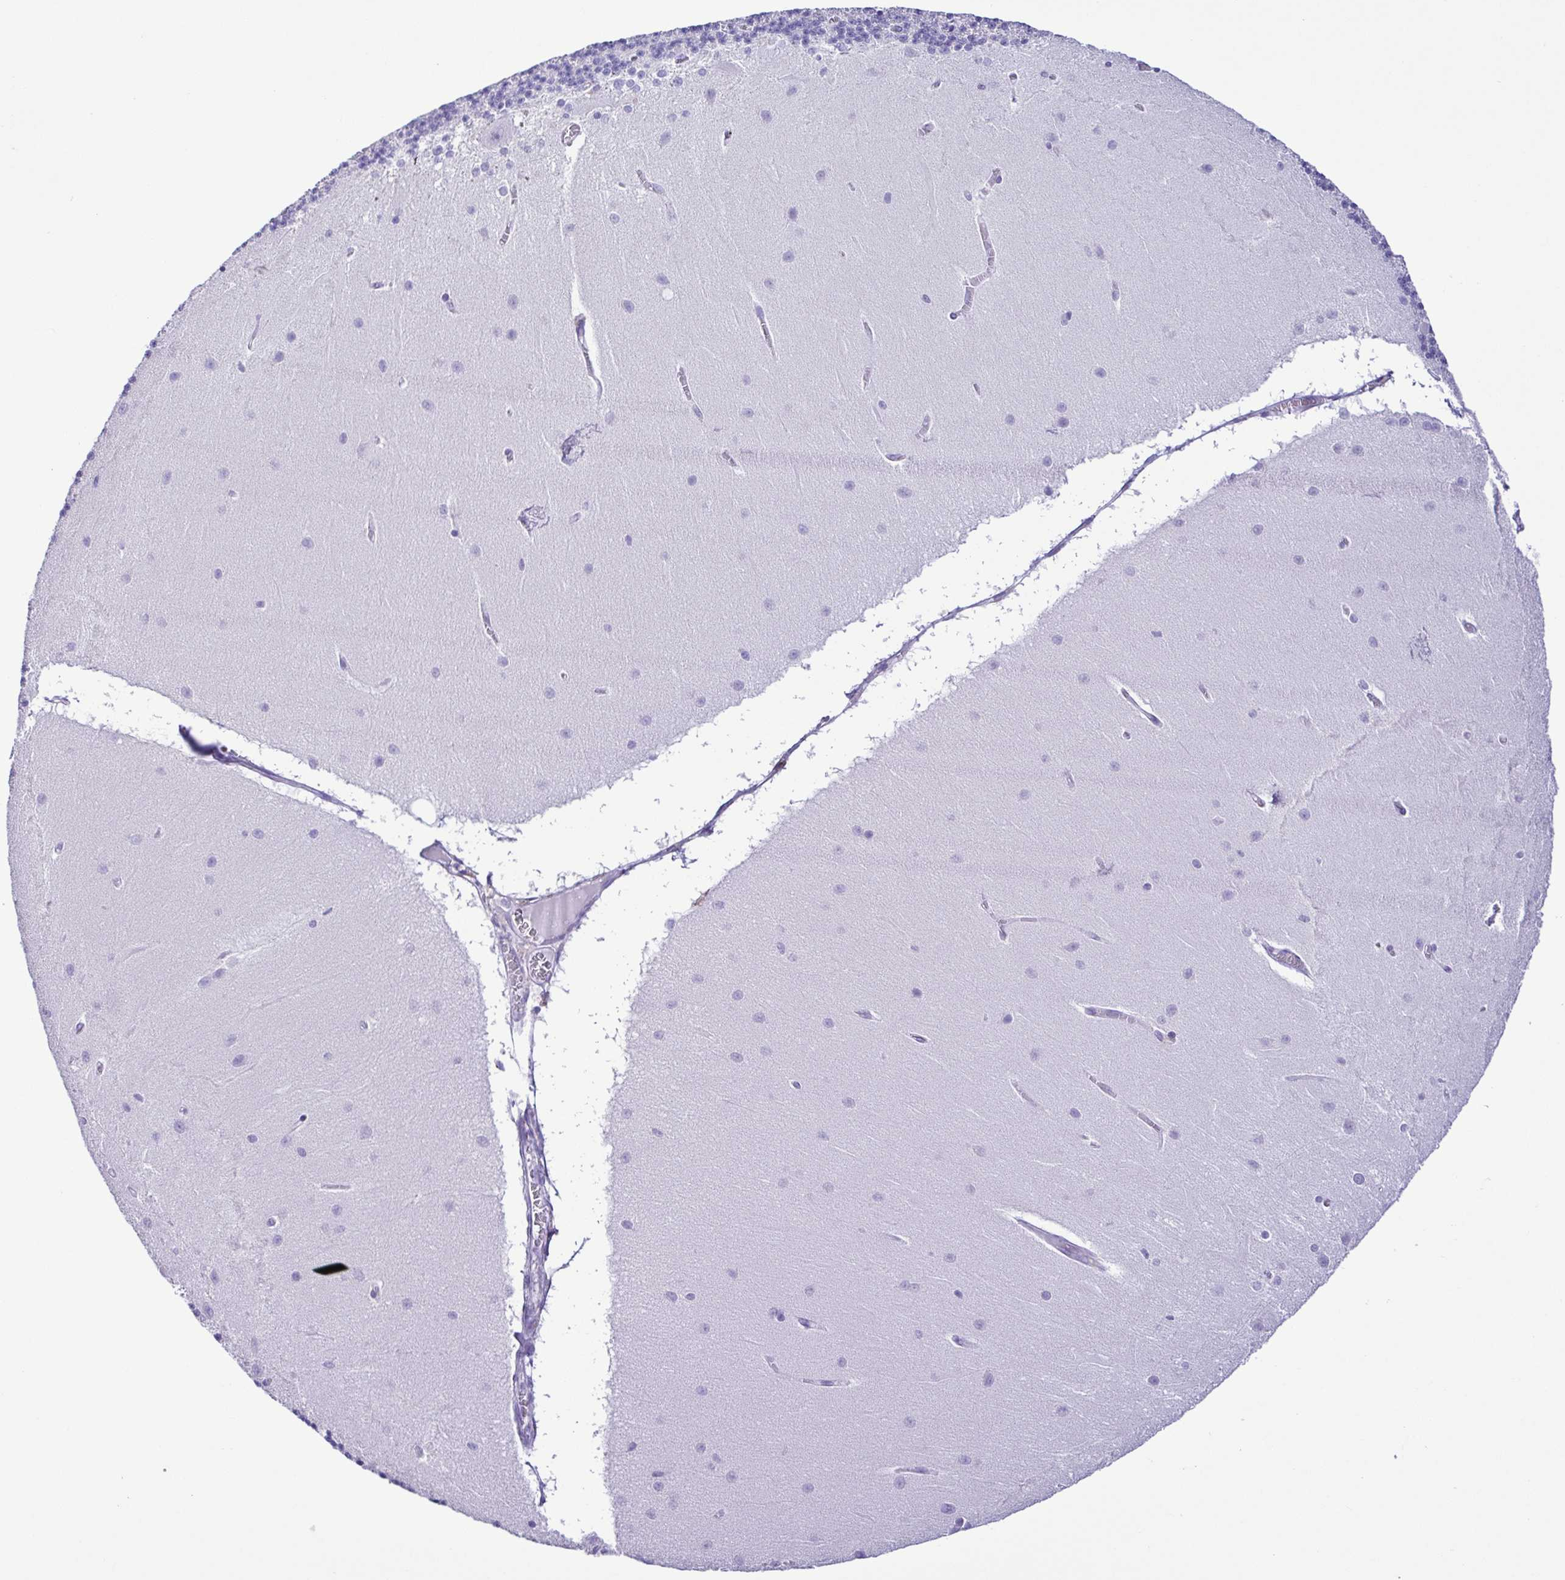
{"staining": {"intensity": "negative", "quantity": "none", "location": "none"}, "tissue": "cerebellum", "cell_type": "Cells in granular layer", "image_type": "normal", "snomed": [{"axis": "morphology", "description": "Normal tissue, NOS"}, {"axis": "topography", "description": "Cerebellum"}], "caption": "A high-resolution histopathology image shows IHC staining of unremarkable cerebellum, which exhibits no significant positivity in cells in granular layer.", "gene": "CASP14", "patient": {"sex": "female", "age": 54}}